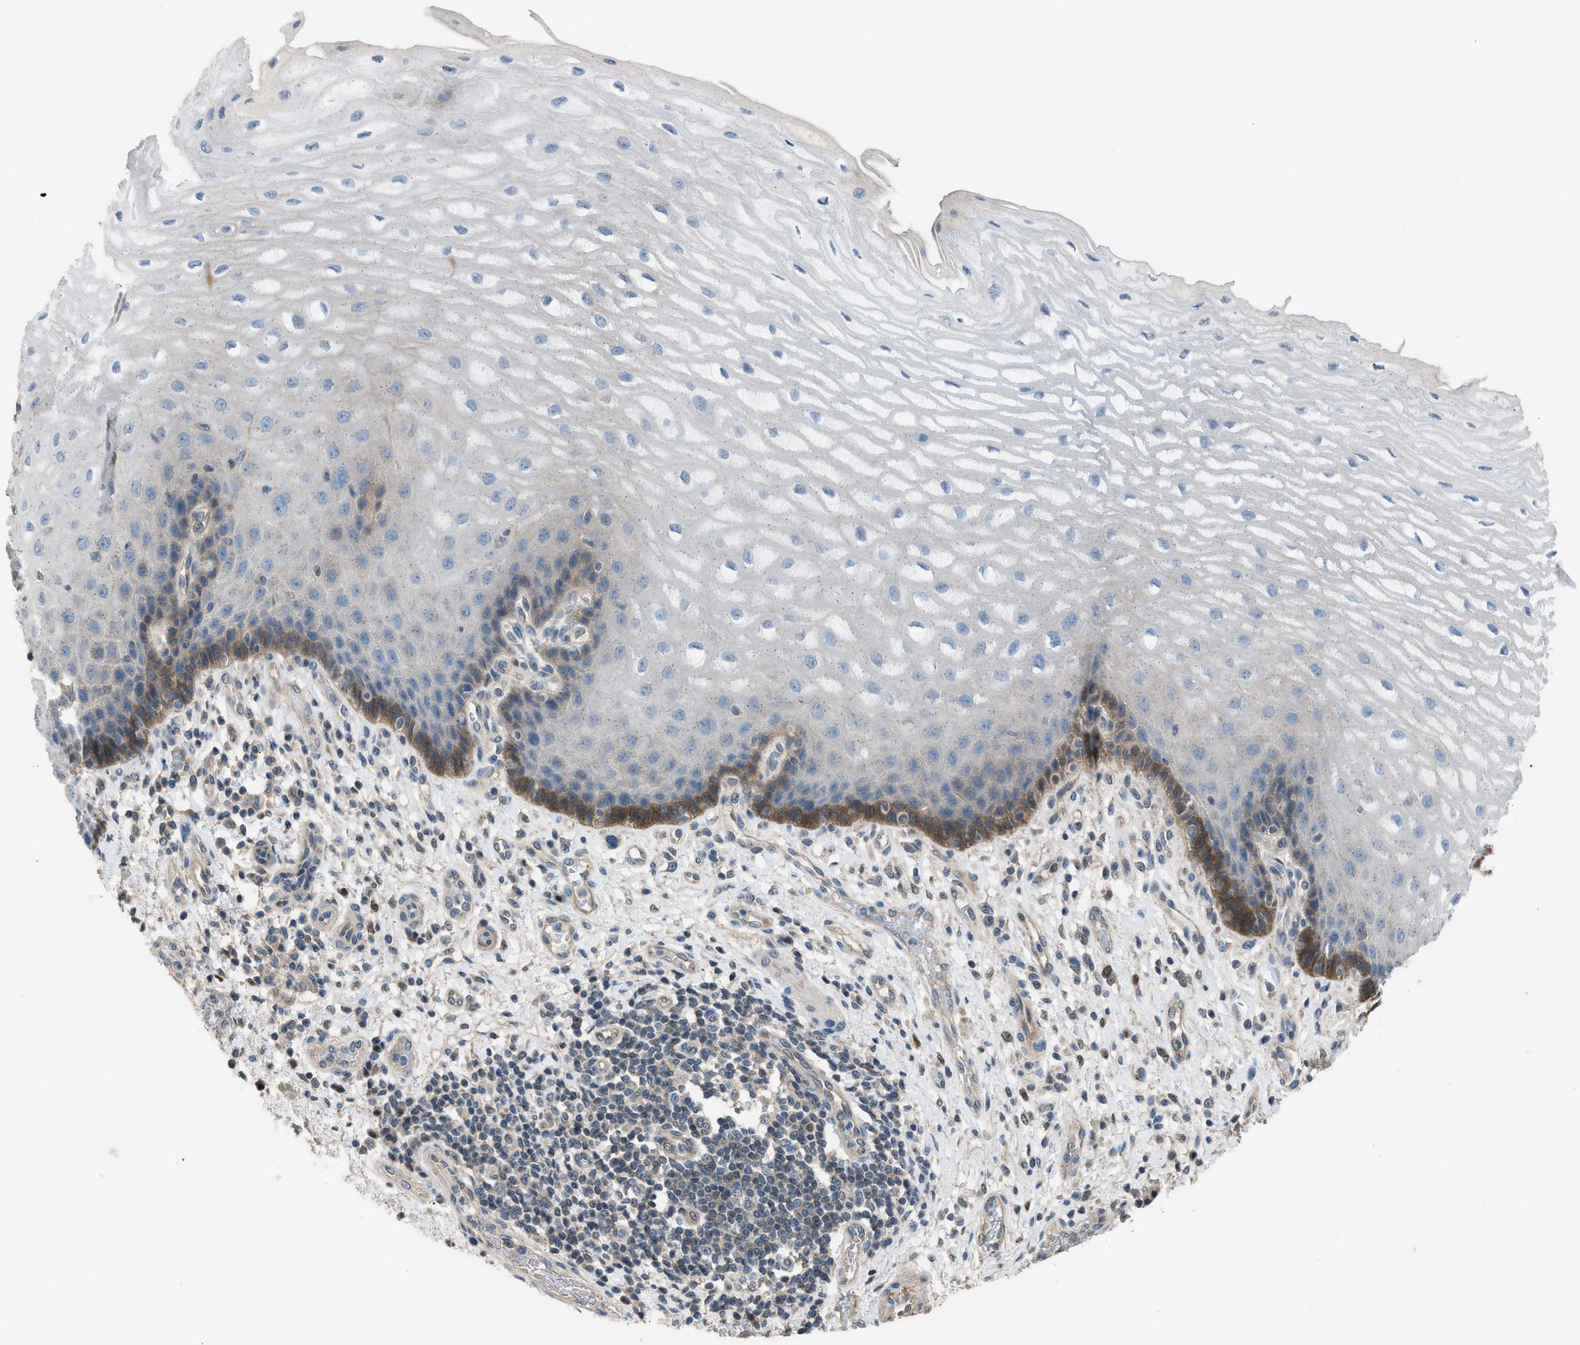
{"staining": {"intensity": "moderate", "quantity": "<25%", "location": "cytoplasmic/membranous"}, "tissue": "esophagus", "cell_type": "Squamous epithelial cells", "image_type": "normal", "snomed": [{"axis": "morphology", "description": "Normal tissue, NOS"}, {"axis": "topography", "description": "Esophagus"}], "caption": "Approximately <25% of squamous epithelial cells in normal esophagus reveal moderate cytoplasmic/membranous protein staining as visualized by brown immunohistochemical staining.", "gene": "CRTC1", "patient": {"sex": "male", "age": 54}}